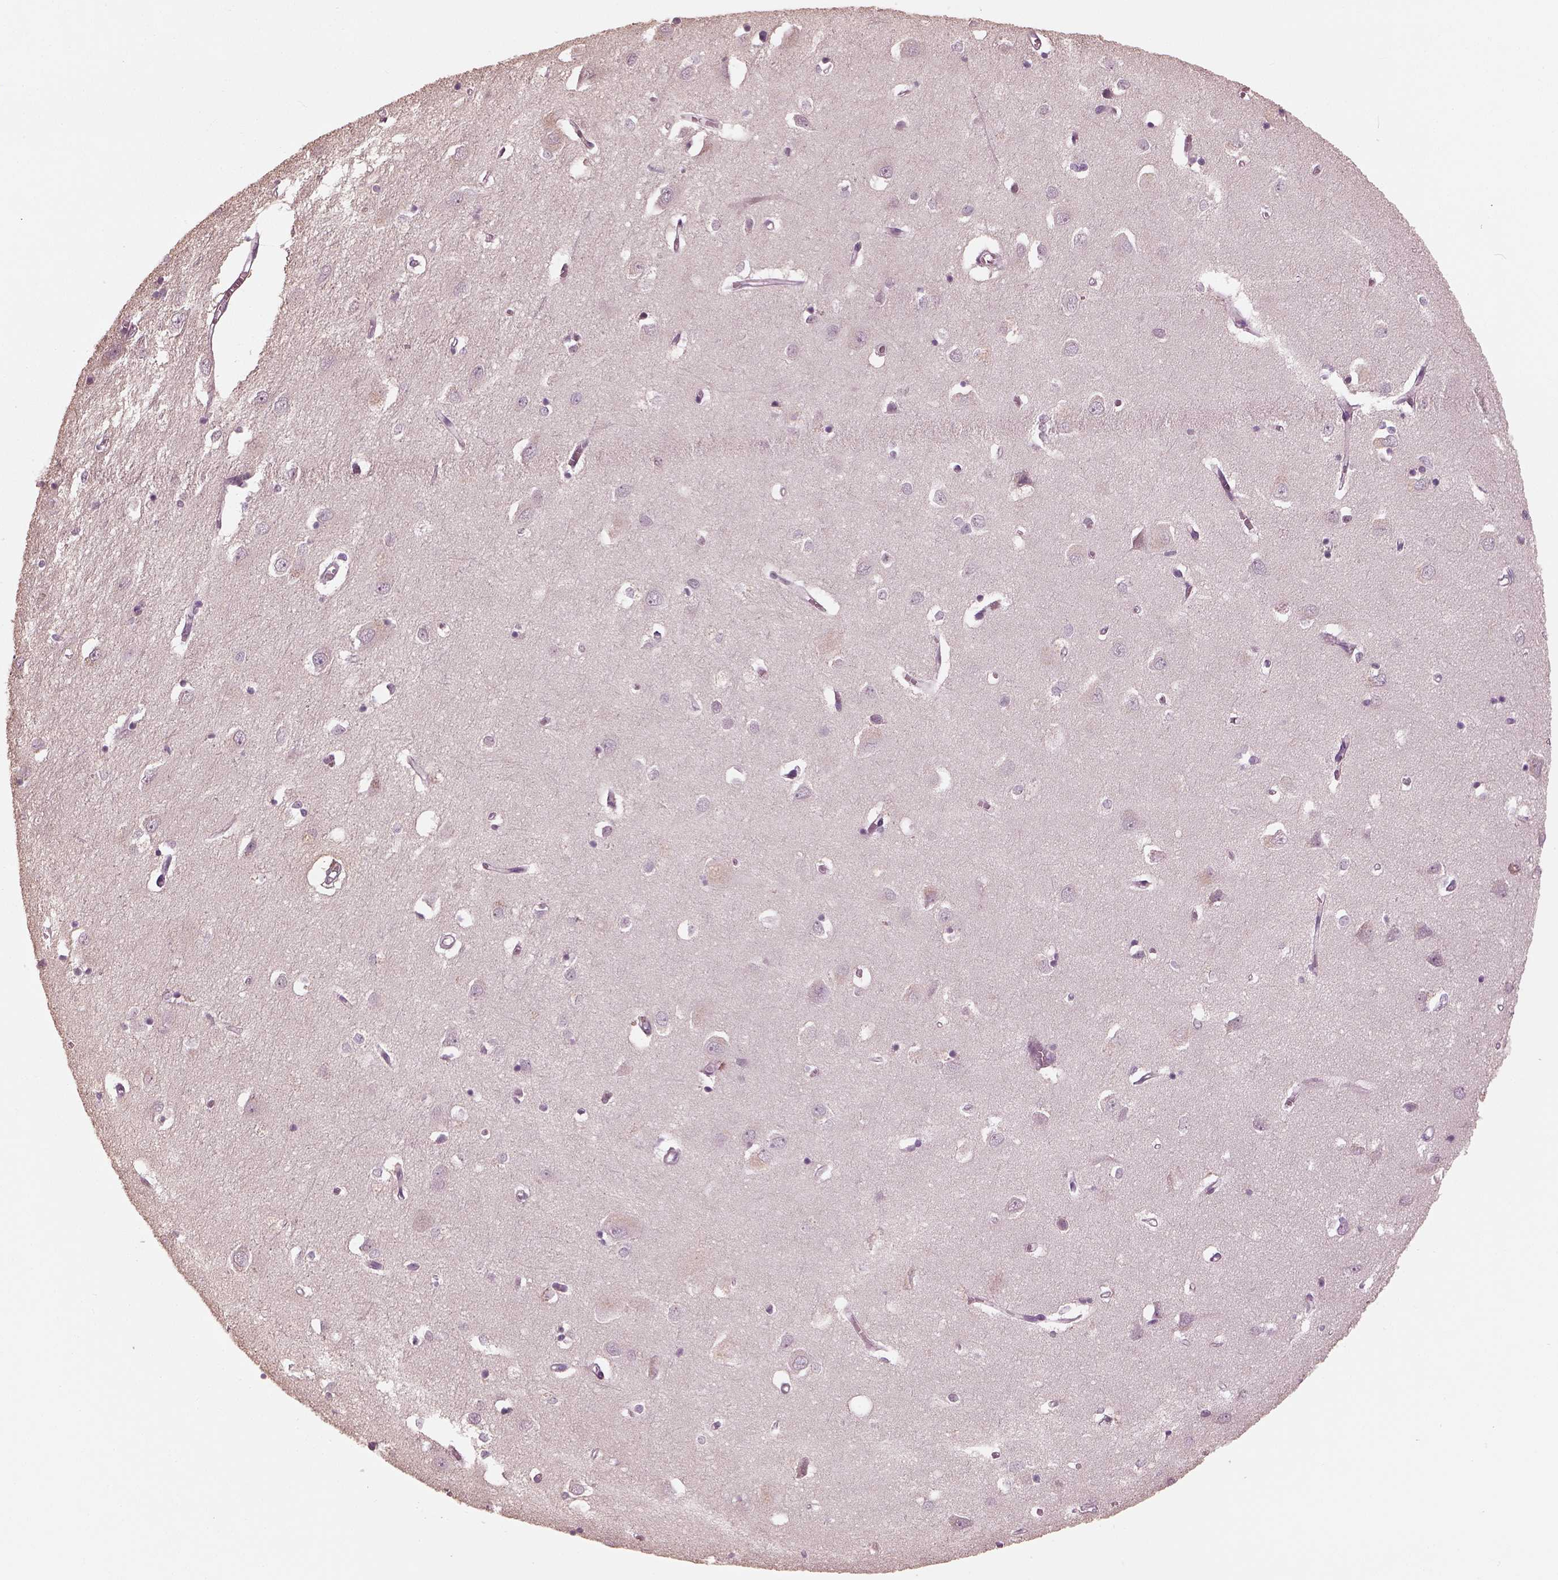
{"staining": {"intensity": "negative", "quantity": "none", "location": "none"}, "tissue": "cerebral cortex", "cell_type": "Endothelial cells", "image_type": "normal", "snomed": [{"axis": "morphology", "description": "Normal tissue, NOS"}, {"axis": "topography", "description": "Cerebral cortex"}], "caption": "Histopathology image shows no protein staining in endothelial cells of benign cerebral cortex. Nuclei are stained in blue.", "gene": "OPTC", "patient": {"sex": "male", "age": 70}}